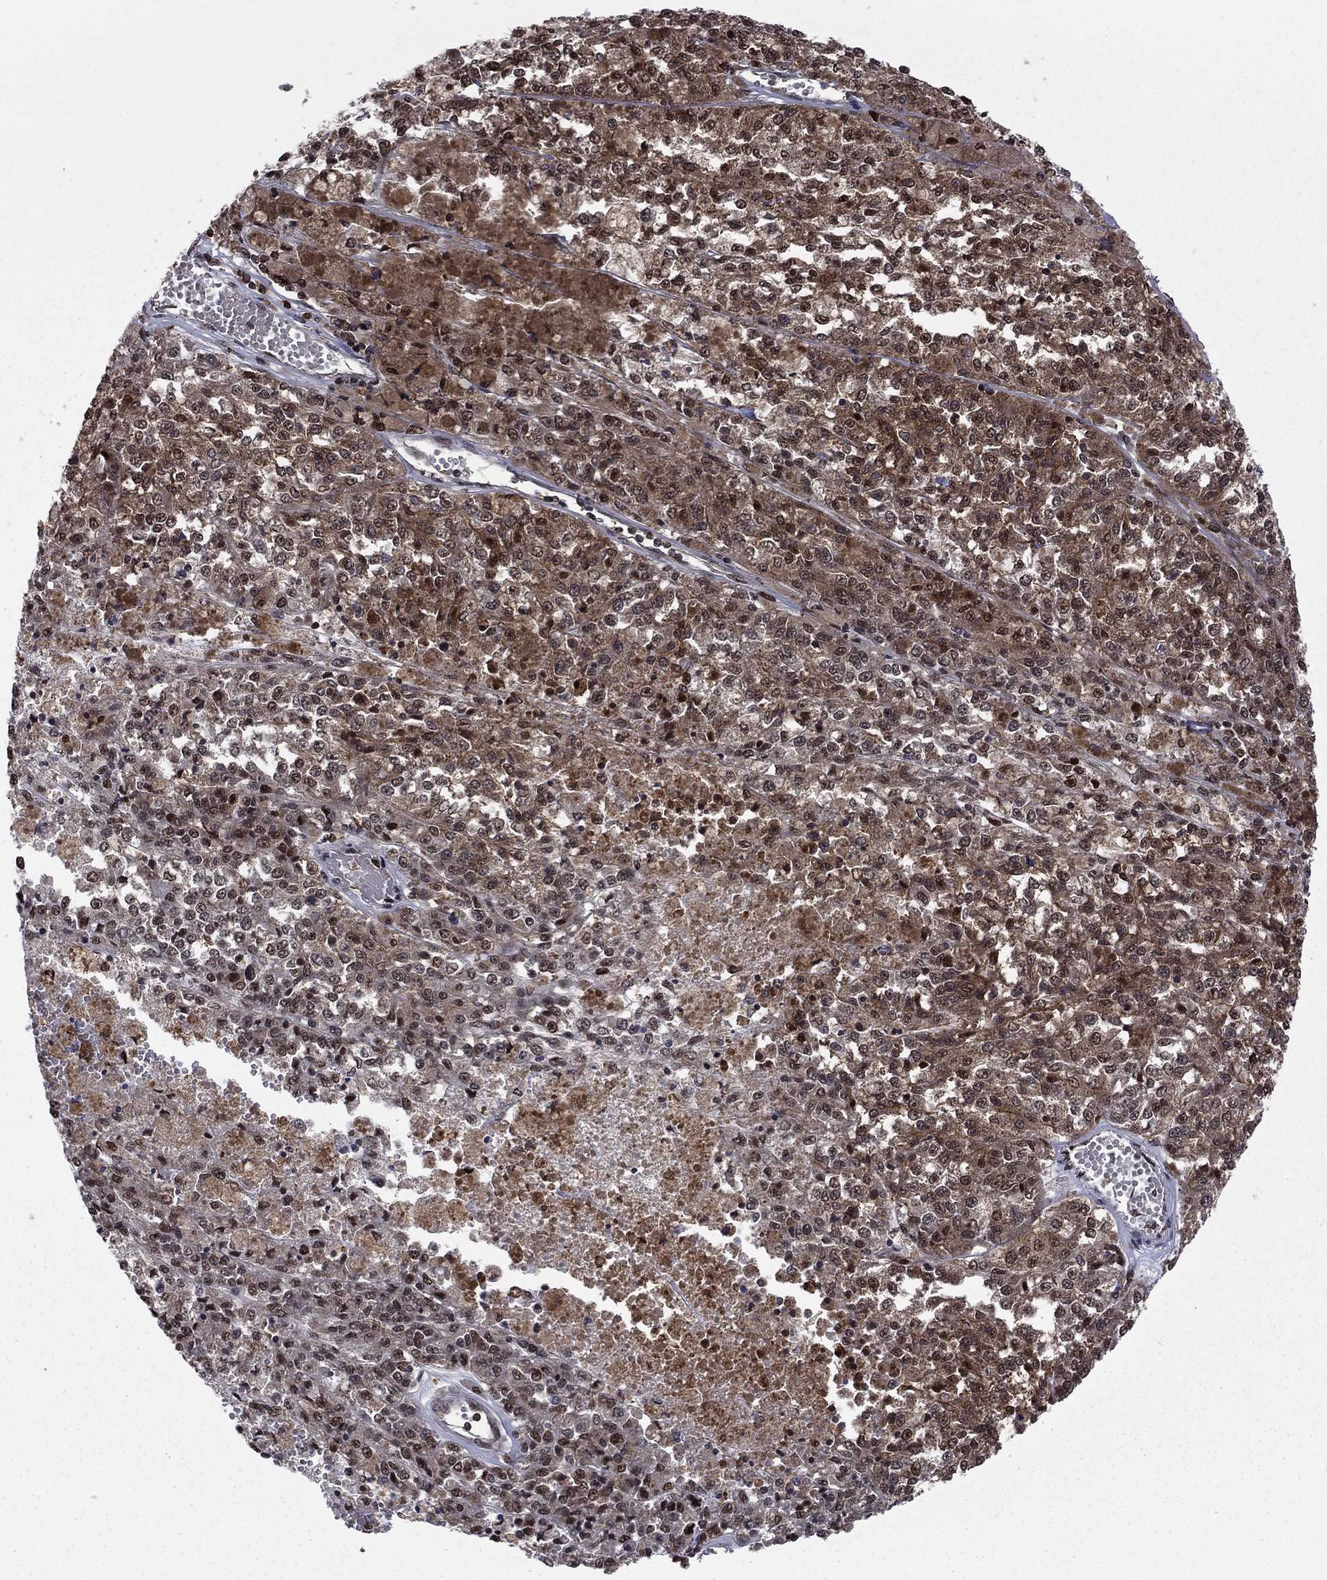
{"staining": {"intensity": "moderate", "quantity": "<25%", "location": "cytoplasmic/membranous,nuclear"}, "tissue": "melanoma", "cell_type": "Tumor cells", "image_type": "cancer", "snomed": [{"axis": "morphology", "description": "Malignant melanoma, Metastatic site"}, {"axis": "topography", "description": "Lymph node"}], "caption": "Tumor cells exhibit moderate cytoplasmic/membranous and nuclear staining in approximately <25% of cells in melanoma. (IHC, brightfield microscopy, high magnification).", "gene": "PSMD2", "patient": {"sex": "female", "age": 64}}